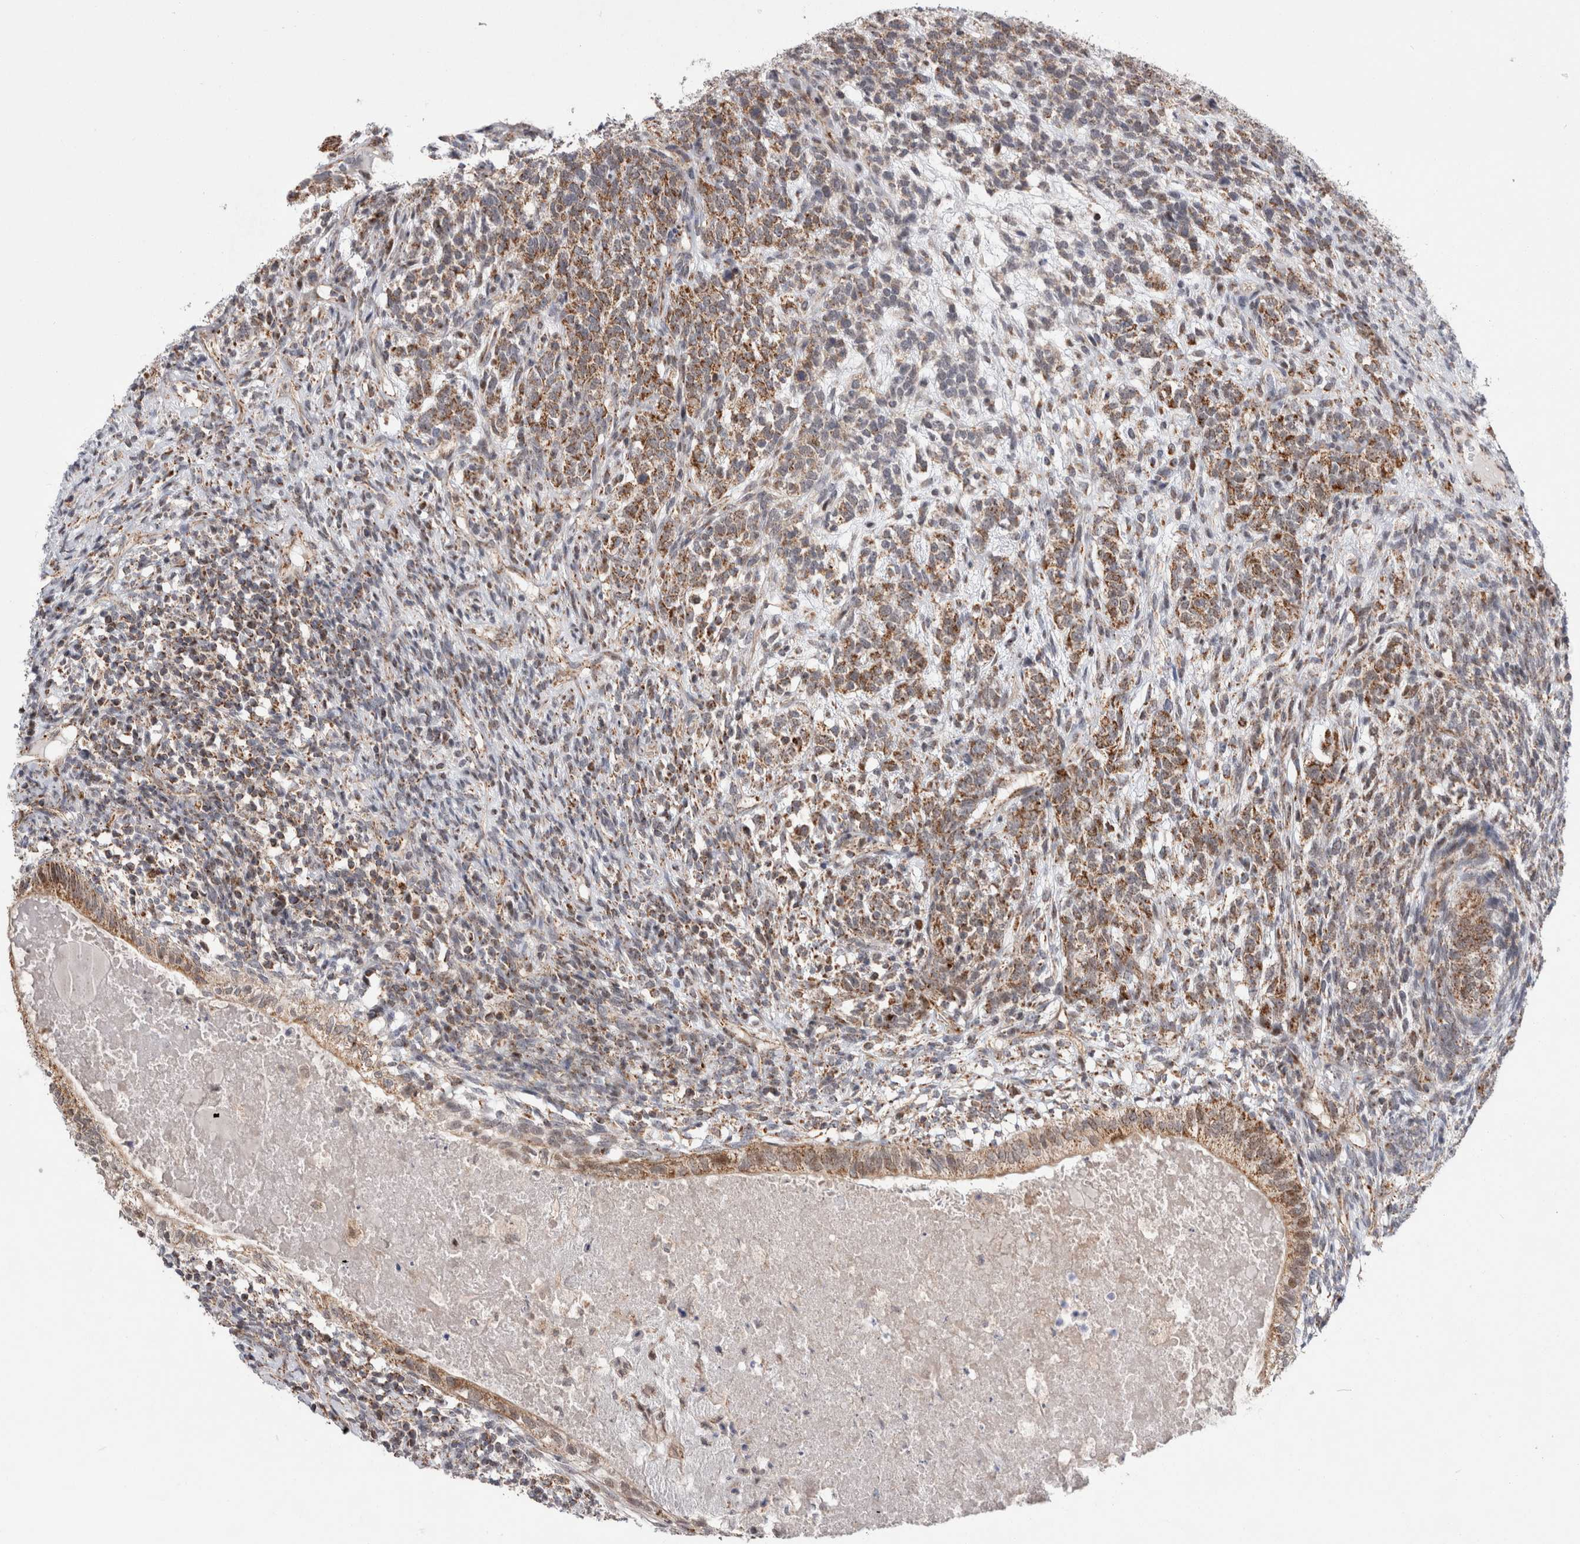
{"staining": {"intensity": "moderate", "quantity": ">75%", "location": "cytoplasmic/membranous"}, "tissue": "testis cancer", "cell_type": "Tumor cells", "image_type": "cancer", "snomed": [{"axis": "morphology", "description": "Seminoma, NOS"}, {"axis": "morphology", "description": "Carcinoma, Embryonal, NOS"}, {"axis": "topography", "description": "Testis"}], "caption": "IHC micrograph of neoplastic tissue: human testis seminoma stained using immunohistochemistry (IHC) reveals medium levels of moderate protein expression localized specifically in the cytoplasmic/membranous of tumor cells, appearing as a cytoplasmic/membranous brown color.", "gene": "MRPL37", "patient": {"sex": "male", "age": 28}}